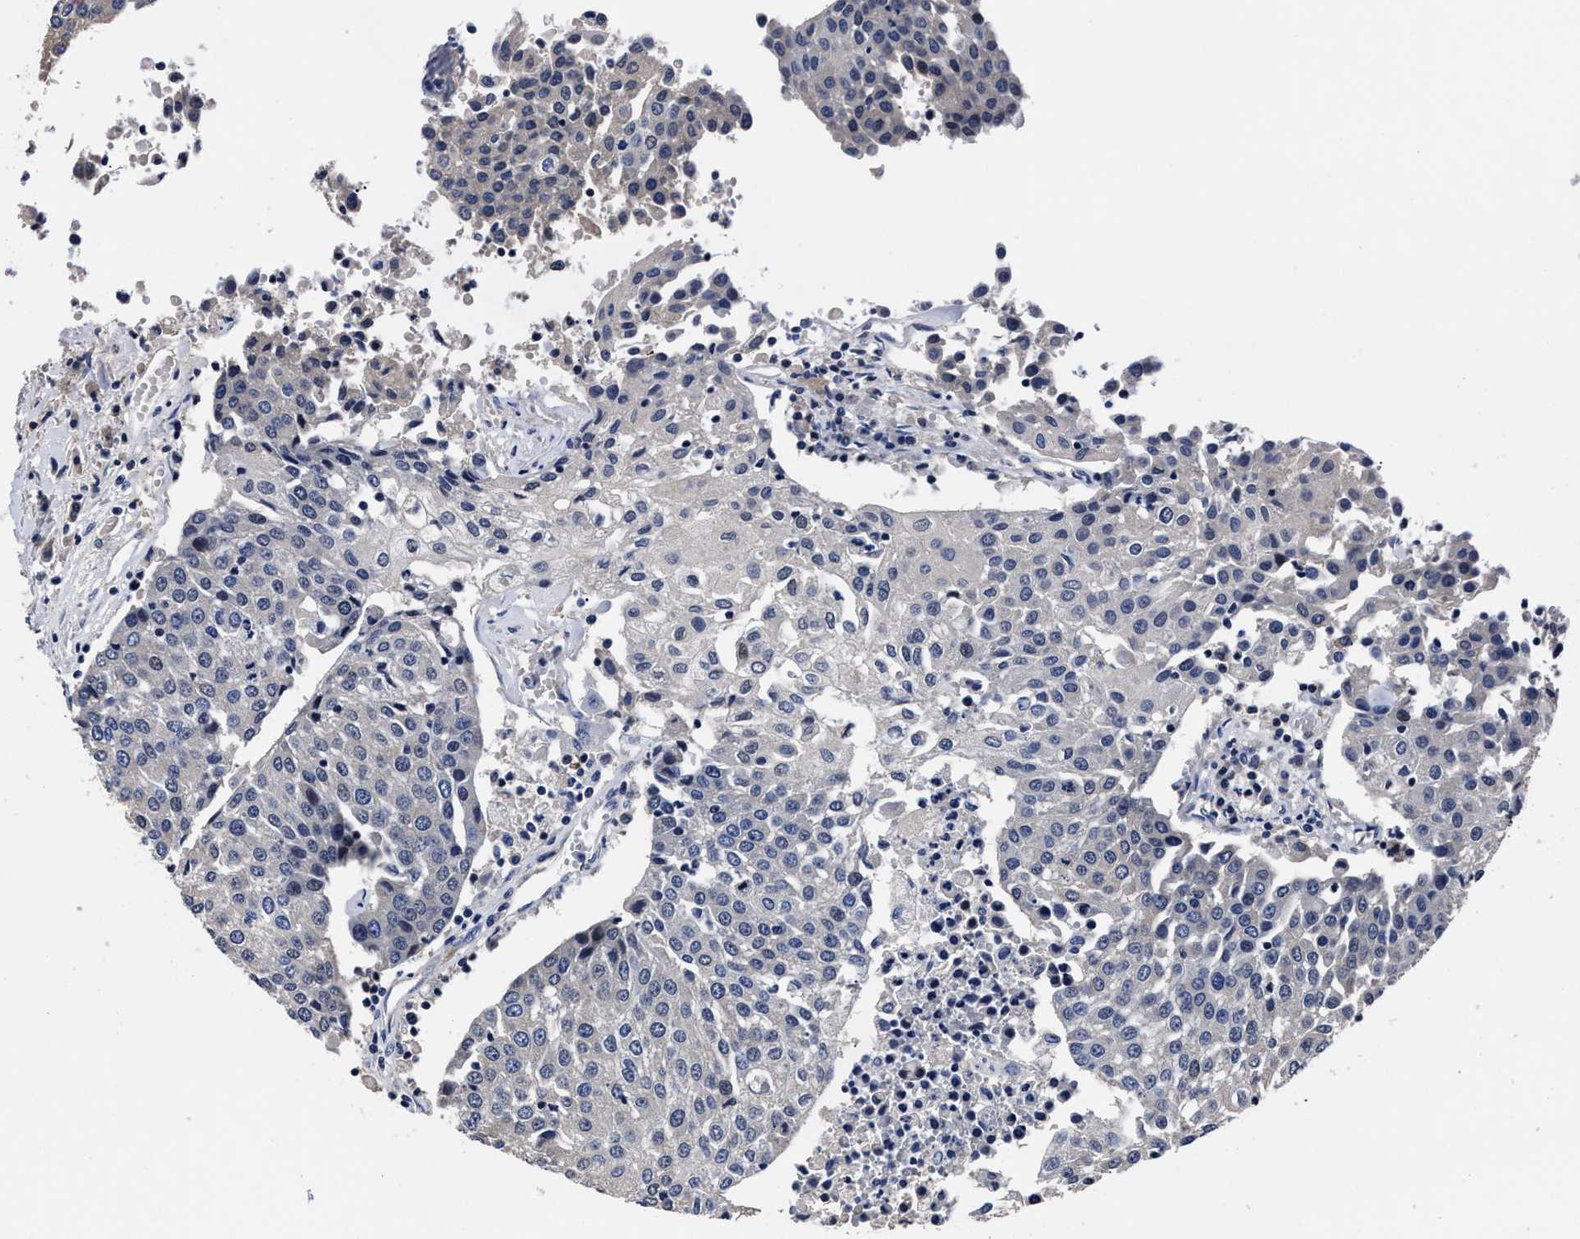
{"staining": {"intensity": "negative", "quantity": "none", "location": "none"}, "tissue": "urothelial cancer", "cell_type": "Tumor cells", "image_type": "cancer", "snomed": [{"axis": "morphology", "description": "Urothelial carcinoma, High grade"}, {"axis": "topography", "description": "Urinary bladder"}], "caption": "The photomicrograph demonstrates no staining of tumor cells in urothelial cancer.", "gene": "OLFML2A", "patient": {"sex": "female", "age": 85}}